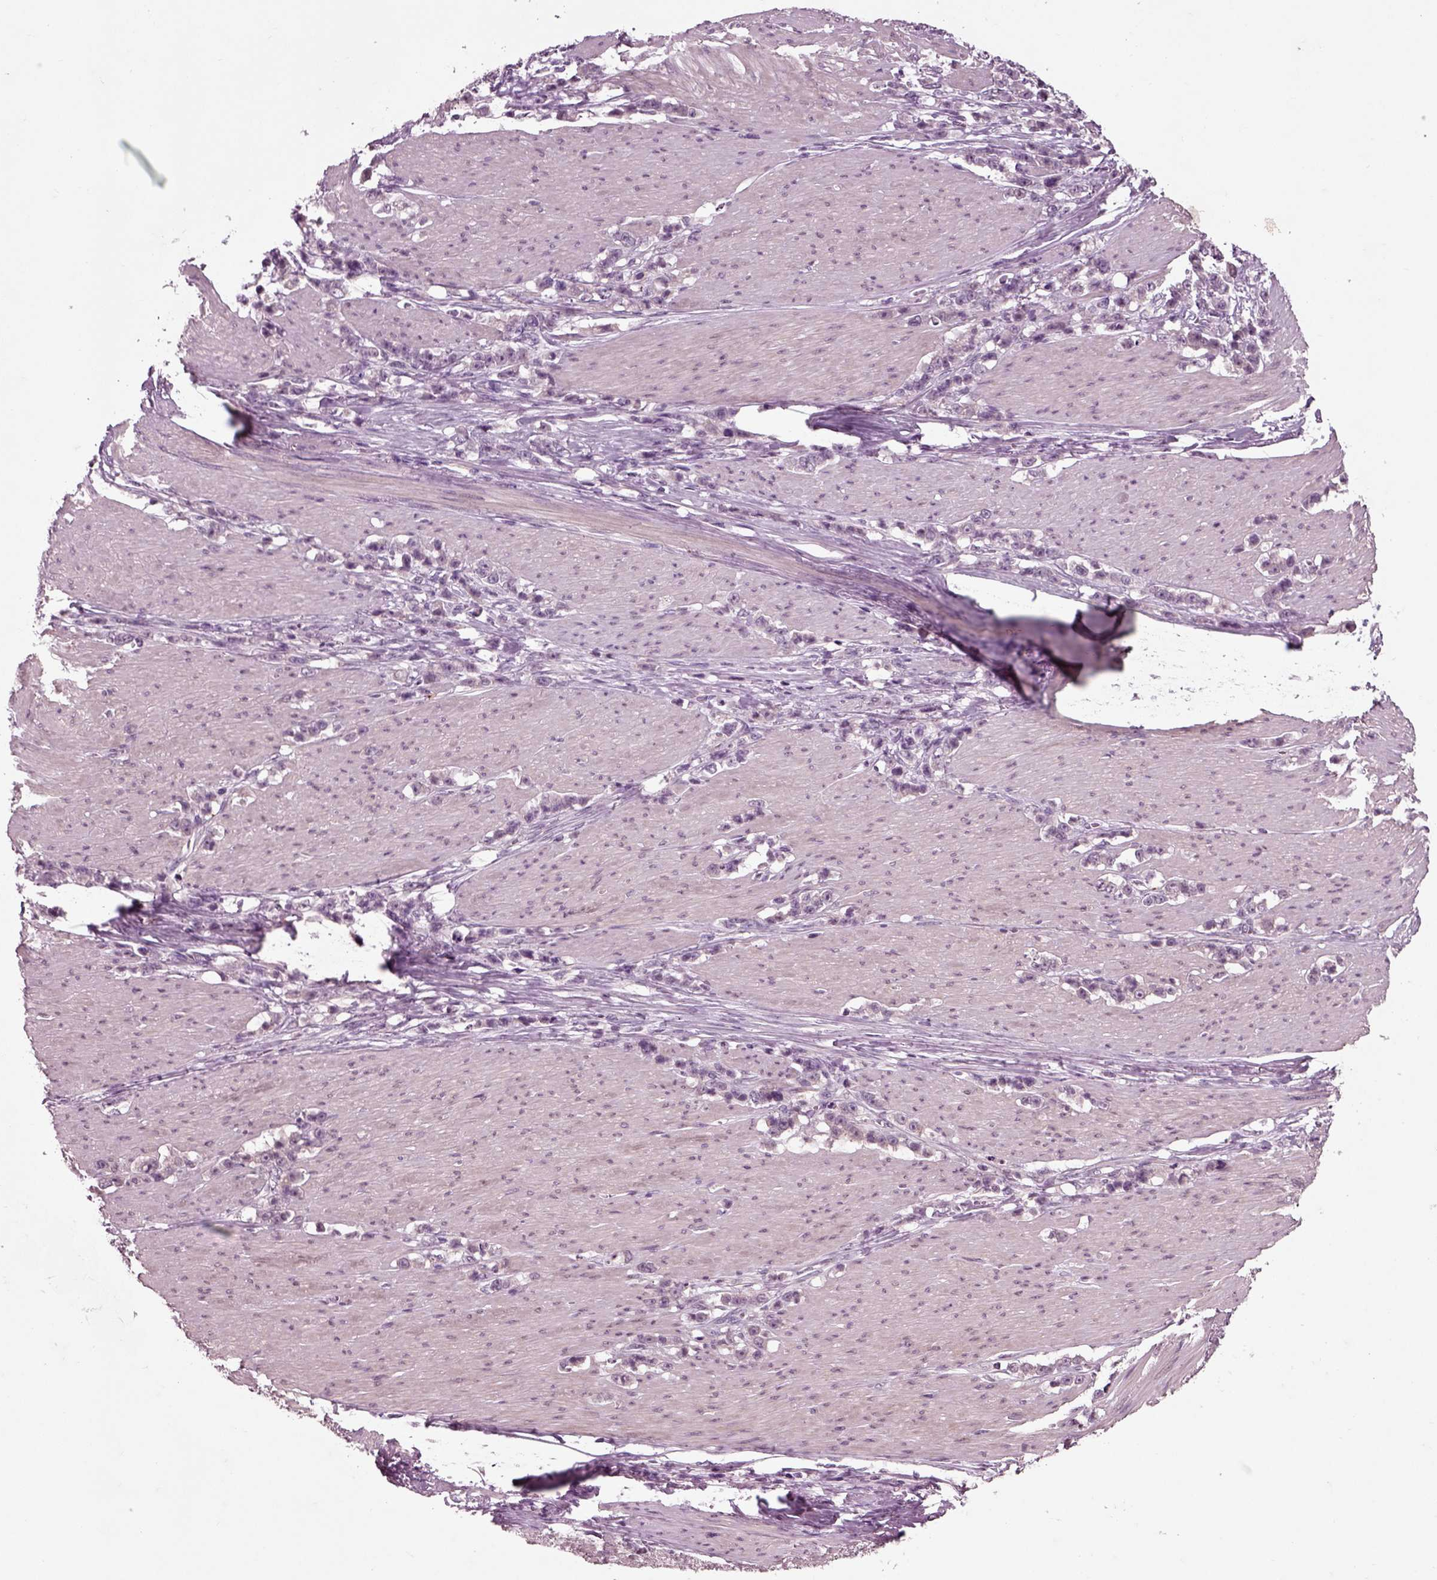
{"staining": {"intensity": "negative", "quantity": "none", "location": "none"}, "tissue": "stomach cancer", "cell_type": "Tumor cells", "image_type": "cancer", "snomed": [{"axis": "morphology", "description": "Adenocarcinoma, NOS"}, {"axis": "topography", "description": "Stomach, lower"}], "caption": "Immunohistochemistry (IHC) micrograph of human adenocarcinoma (stomach) stained for a protein (brown), which shows no staining in tumor cells.", "gene": "CHGB", "patient": {"sex": "male", "age": 88}}